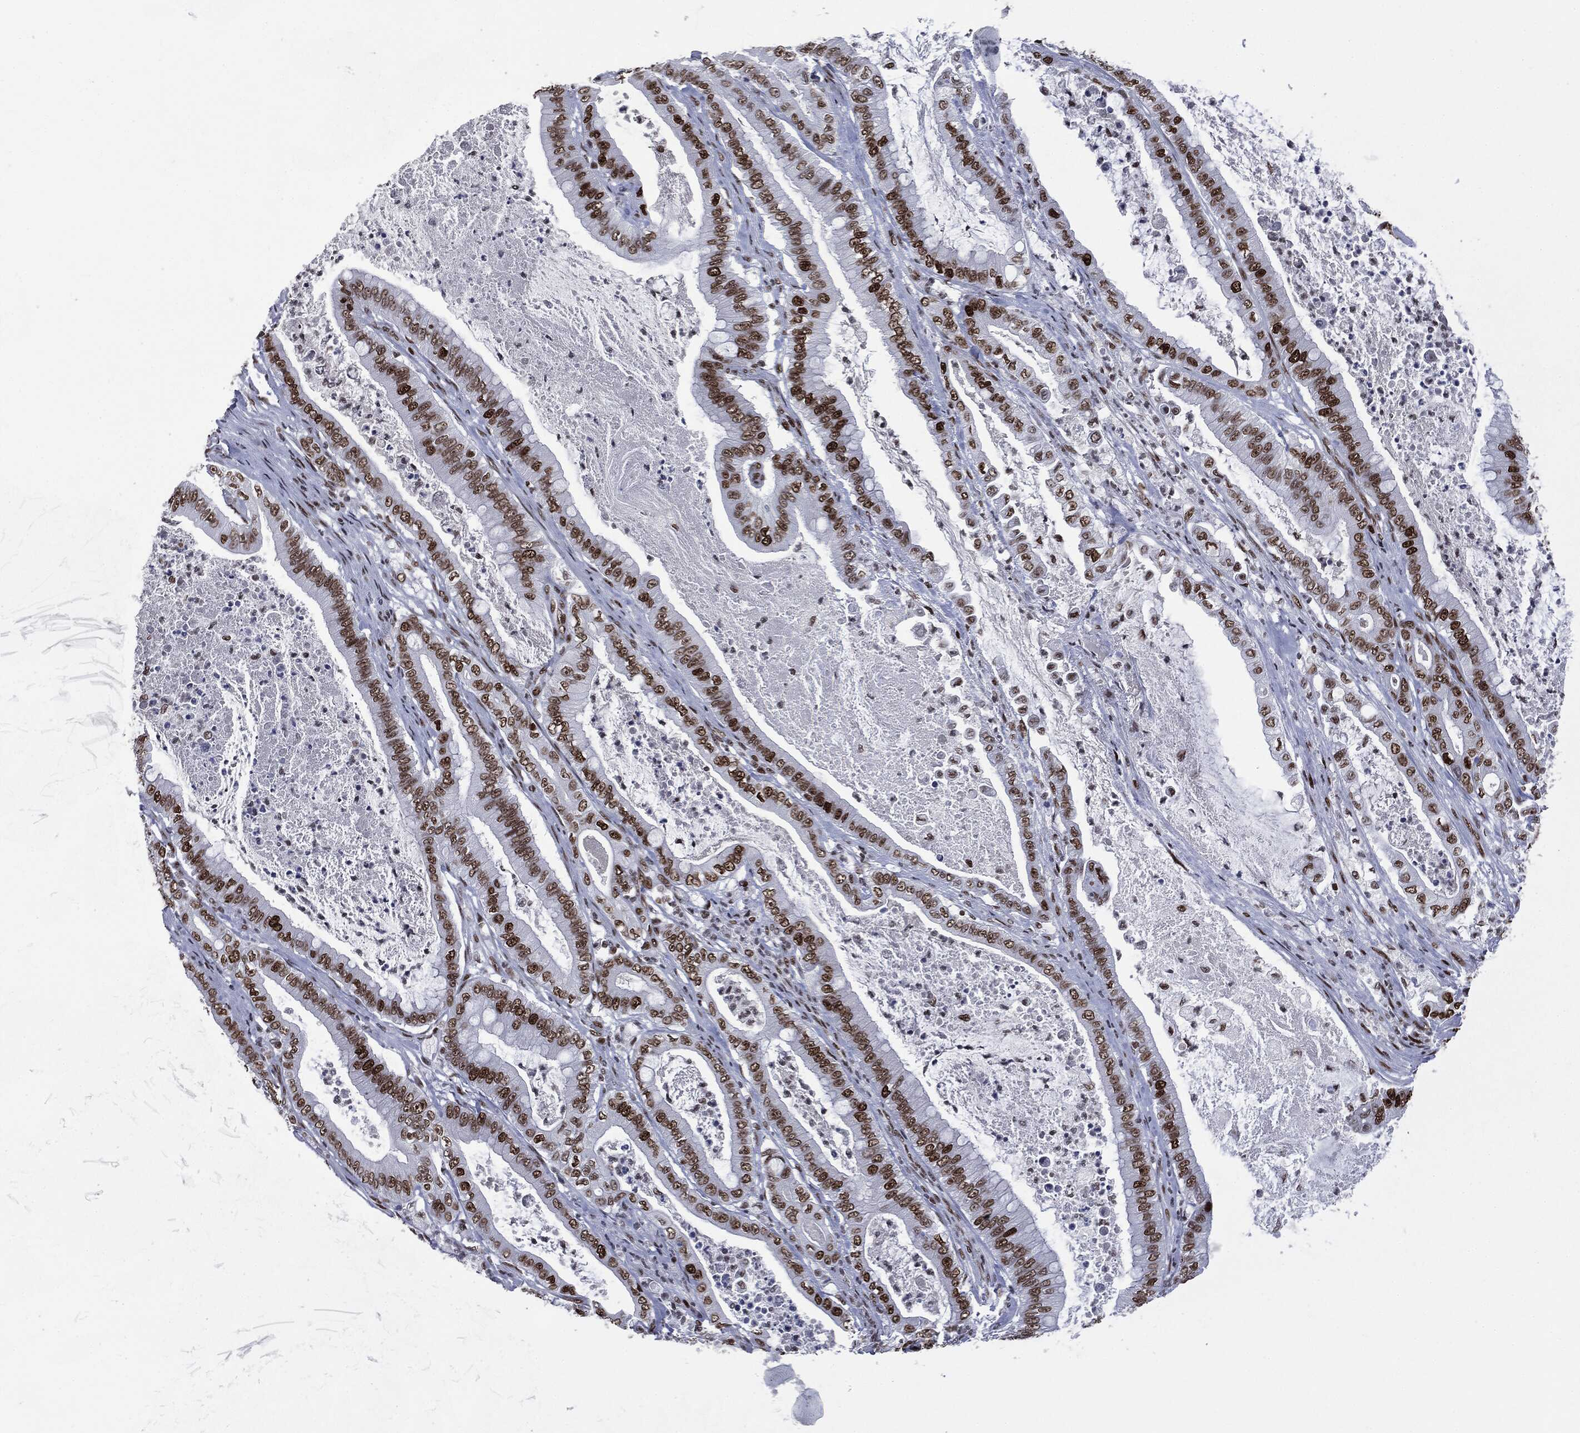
{"staining": {"intensity": "strong", "quantity": ">75%", "location": "nuclear"}, "tissue": "pancreatic cancer", "cell_type": "Tumor cells", "image_type": "cancer", "snomed": [{"axis": "morphology", "description": "Adenocarcinoma, NOS"}, {"axis": "topography", "description": "Pancreas"}], "caption": "Protein staining demonstrates strong nuclear expression in approximately >75% of tumor cells in pancreatic cancer.", "gene": "MSH2", "patient": {"sex": "male", "age": 71}}